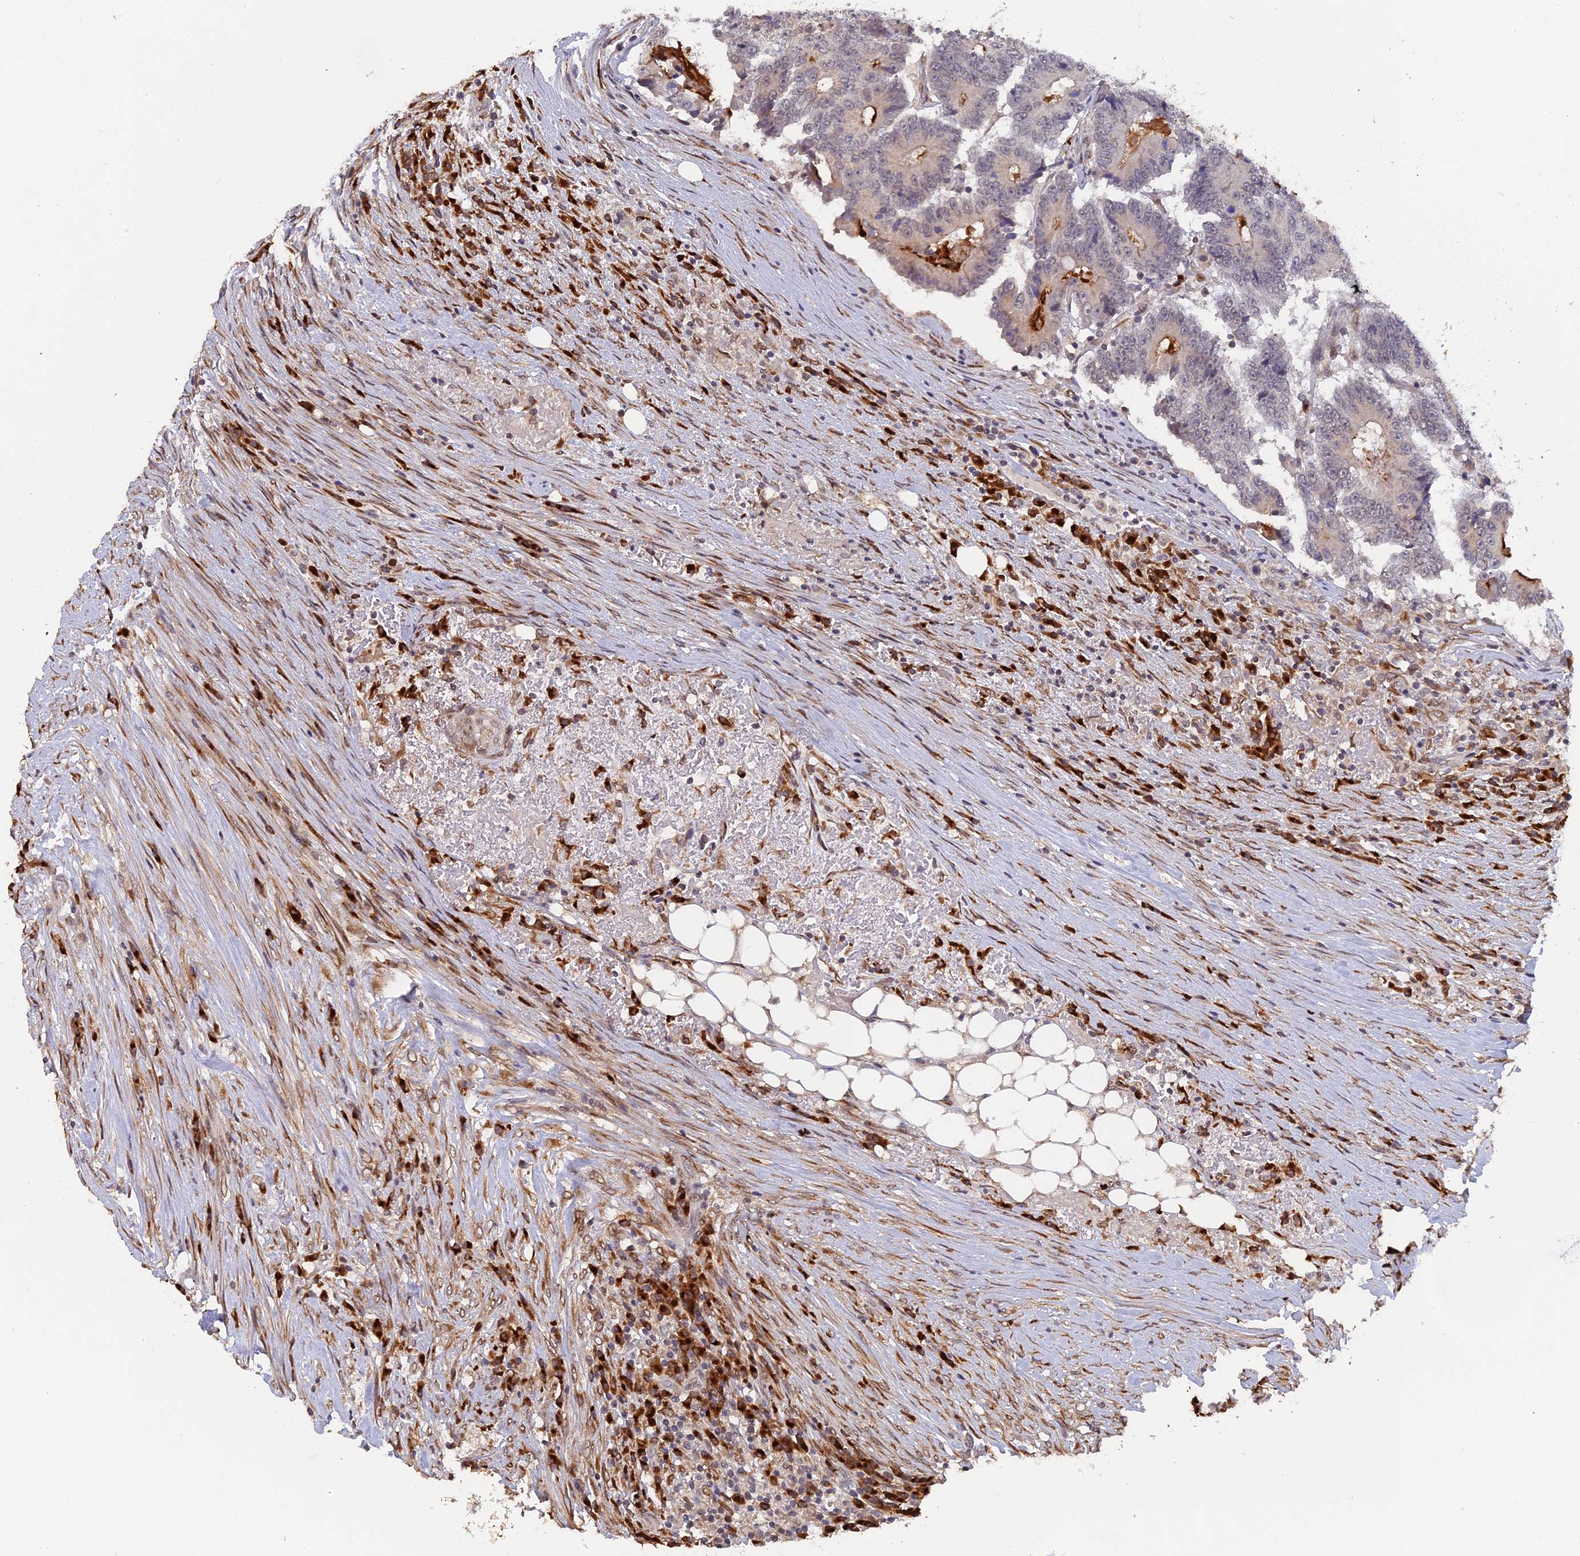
{"staining": {"intensity": "weak", "quantity": "<25%", "location": "cytoplasmic/membranous"}, "tissue": "colorectal cancer", "cell_type": "Tumor cells", "image_type": "cancer", "snomed": [{"axis": "morphology", "description": "Adenocarcinoma, NOS"}, {"axis": "topography", "description": "Colon"}], "caption": "An IHC photomicrograph of adenocarcinoma (colorectal) is shown. There is no staining in tumor cells of adenocarcinoma (colorectal).", "gene": "SNX17", "patient": {"sex": "male", "age": 83}}